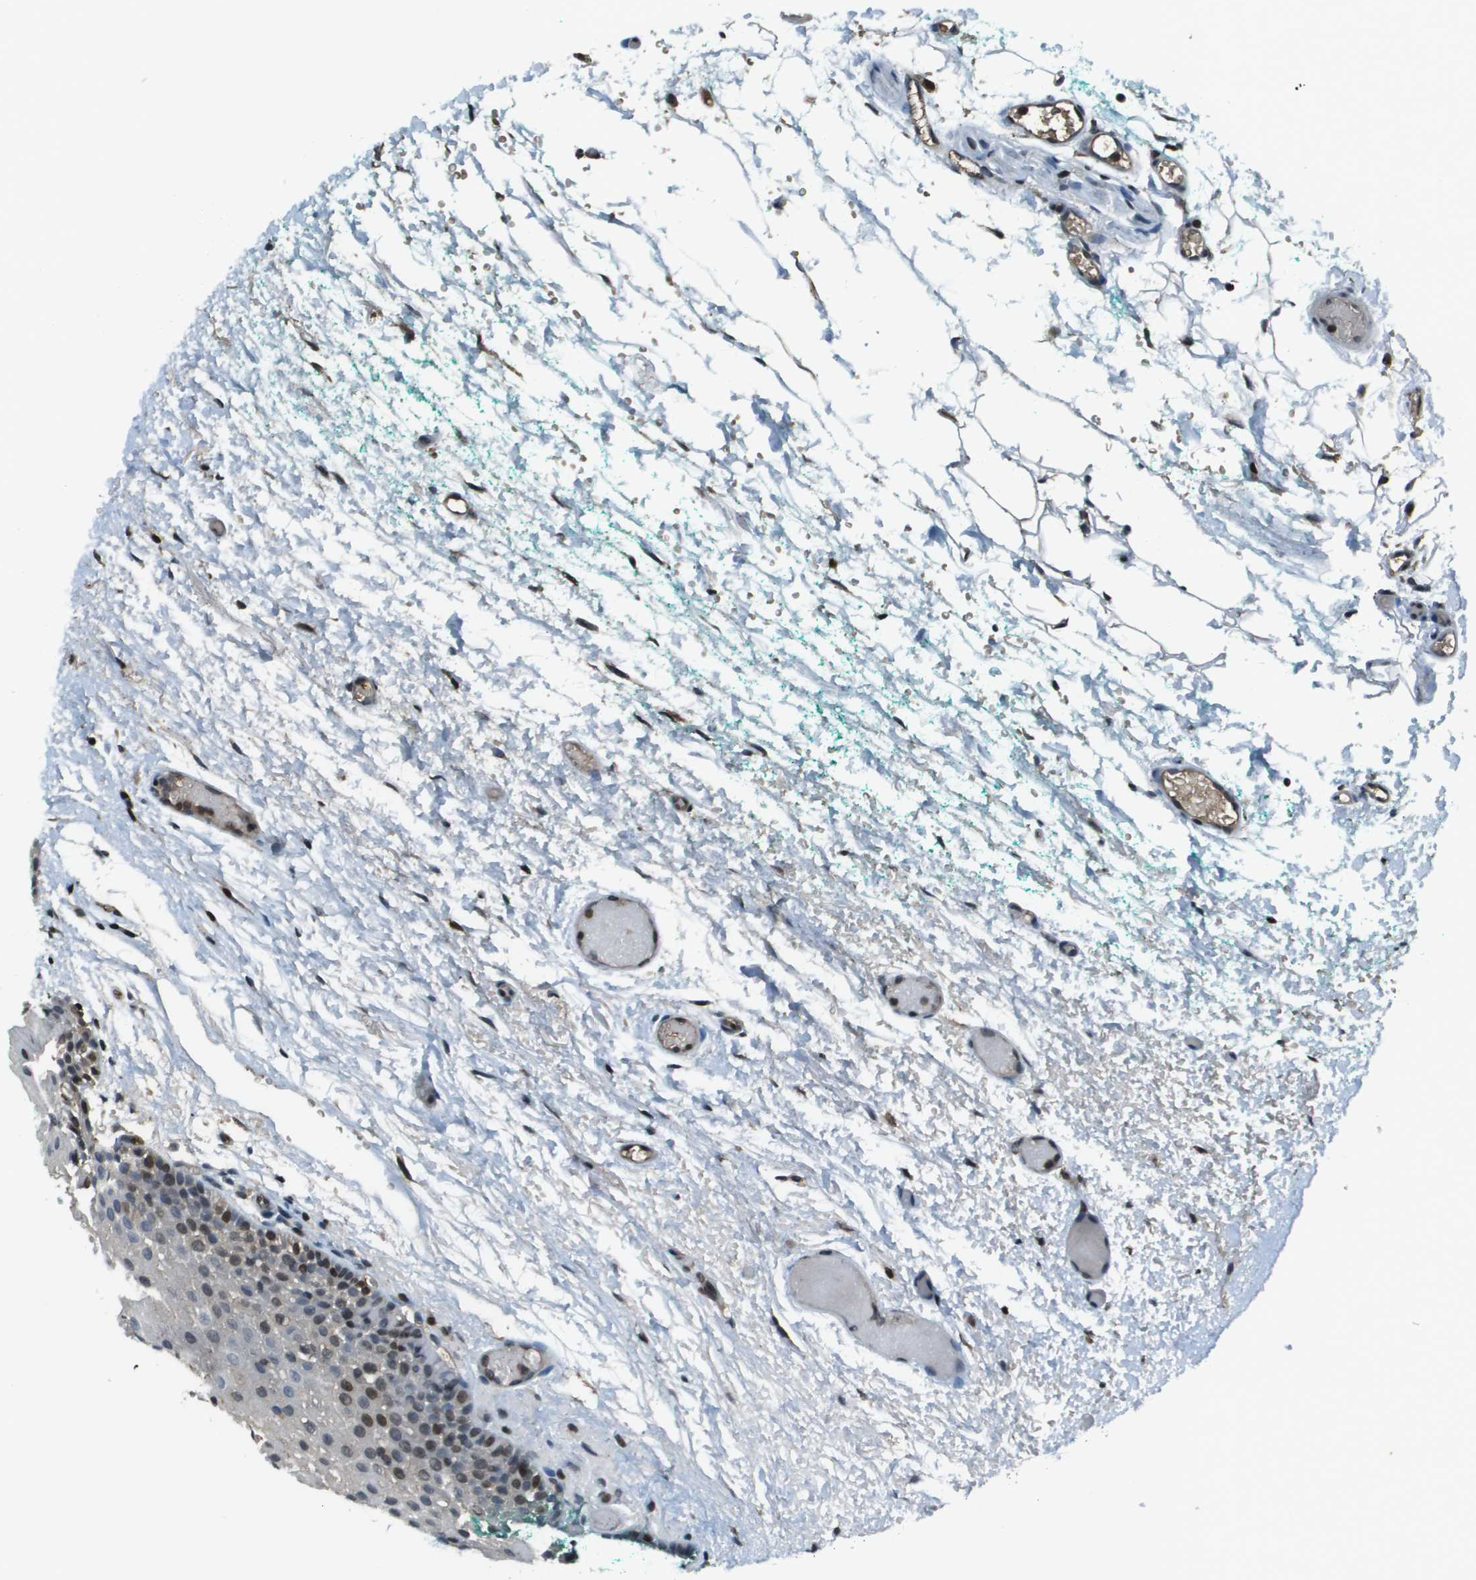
{"staining": {"intensity": "moderate", "quantity": "<25%", "location": "nuclear"}, "tissue": "oral mucosa", "cell_type": "Squamous epithelial cells", "image_type": "normal", "snomed": [{"axis": "morphology", "description": "Normal tissue, NOS"}, {"axis": "morphology", "description": "Squamous cell carcinoma, NOS"}, {"axis": "topography", "description": "Oral tissue"}, {"axis": "topography", "description": "Salivary gland"}, {"axis": "topography", "description": "Head-Neck"}], "caption": "The image demonstrates staining of unremarkable oral mucosa, revealing moderate nuclear protein positivity (brown color) within squamous epithelial cells. The staining was performed using DAB to visualize the protein expression in brown, while the nuclei were stained in blue with hematoxylin (Magnification: 20x).", "gene": "CXCL12", "patient": {"sex": "female", "age": 62}}